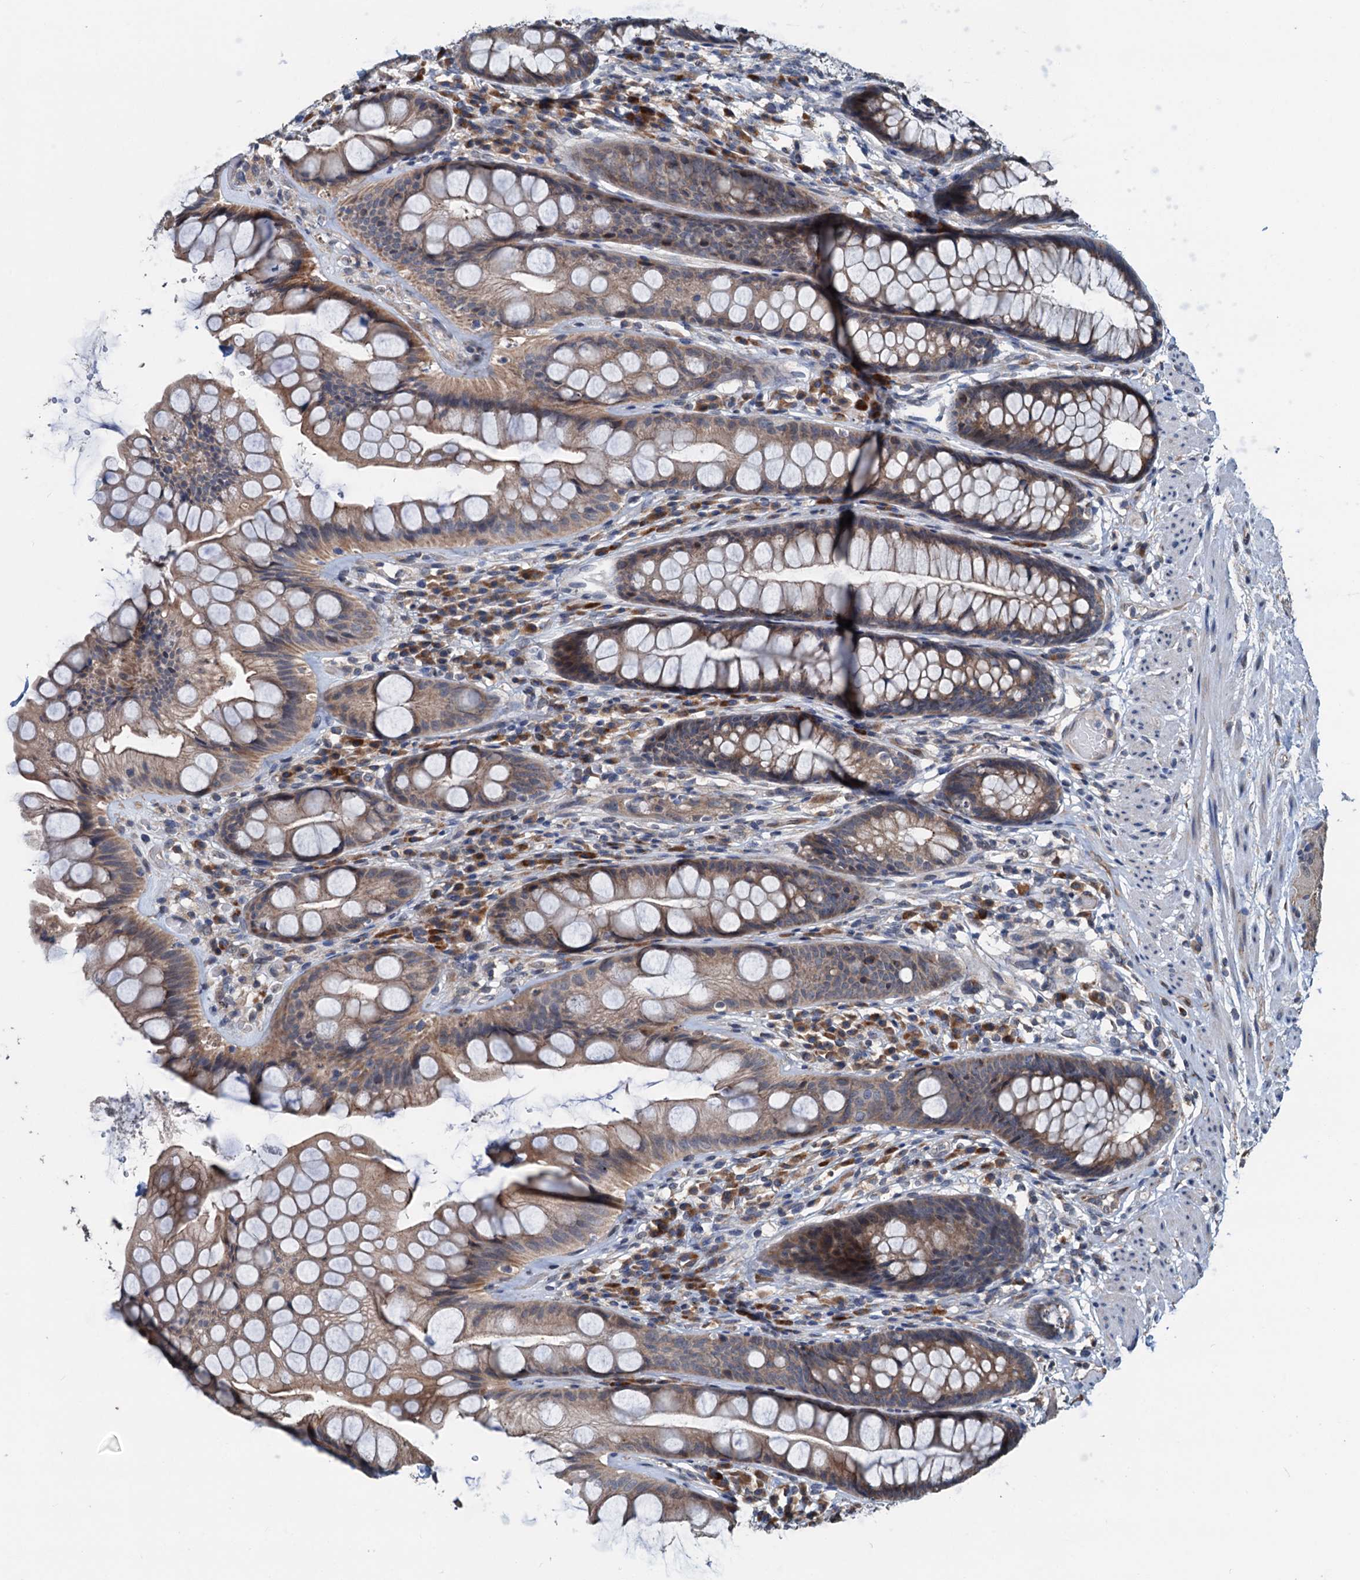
{"staining": {"intensity": "moderate", "quantity": ">75%", "location": "cytoplasmic/membranous"}, "tissue": "rectum", "cell_type": "Glandular cells", "image_type": "normal", "snomed": [{"axis": "morphology", "description": "Normal tissue, NOS"}, {"axis": "topography", "description": "Rectum"}], "caption": "The immunohistochemical stain highlights moderate cytoplasmic/membranous staining in glandular cells of normal rectum. (DAB IHC, brown staining for protein, blue staining for nuclei).", "gene": "ELAC1", "patient": {"sex": "male", "age": 74}}